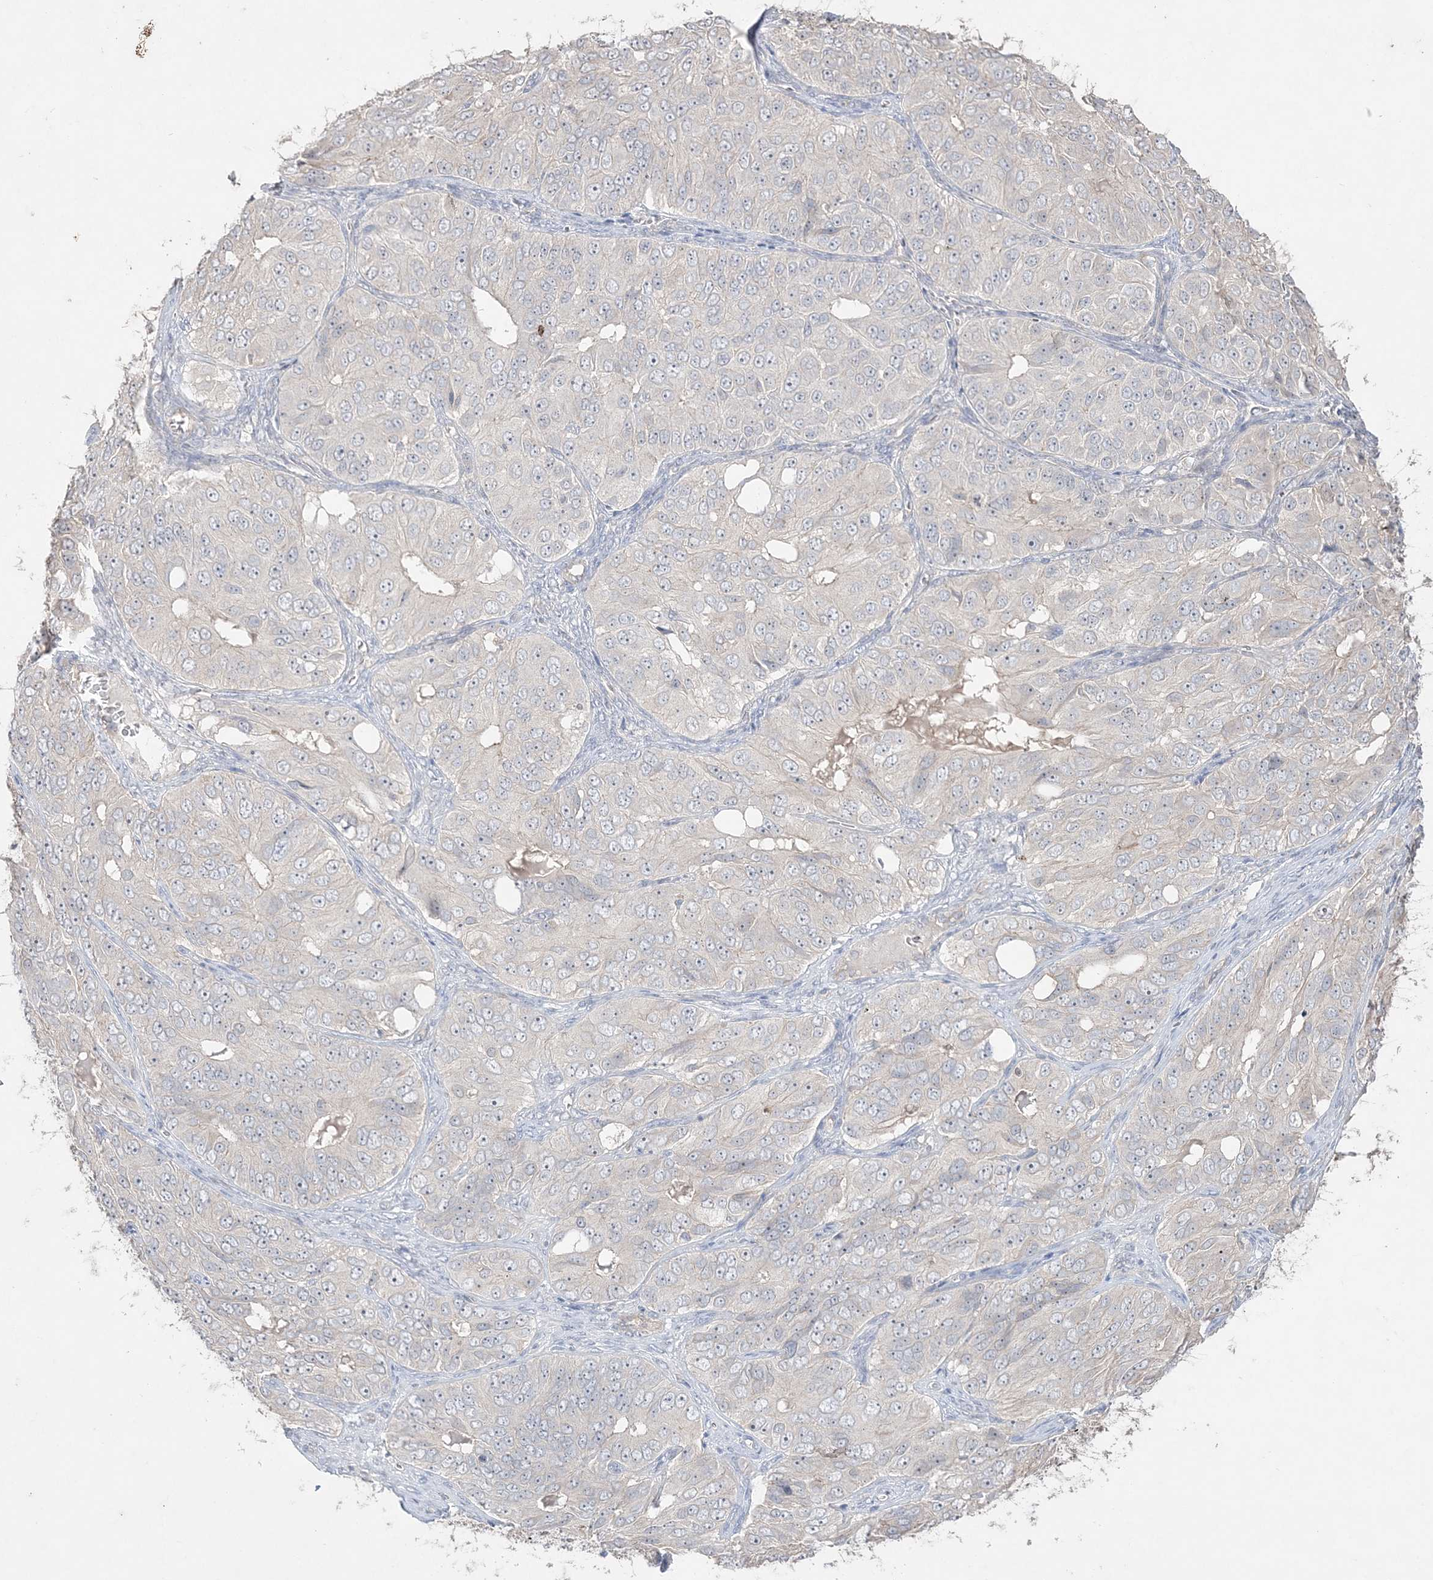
{"staining": {"intensity": "negative", "quantity": "none", "location": "none"}, "tissue": "ovarian cancer", "cell_type": "Tumor cells", "image_type": "cancer", "snomed": [{"axis": "morphology", "description": "Carcinoma, endometroid"}, {"axis": "topography", "description": "Ovary"}], "caption": "Immunohistochemical staining of endometroid carcinoma (ovarian) exhibits no significant expression in tumor cells.", "gene": "SH3BP4", "patient": {"sex": "female", "age": 51}}